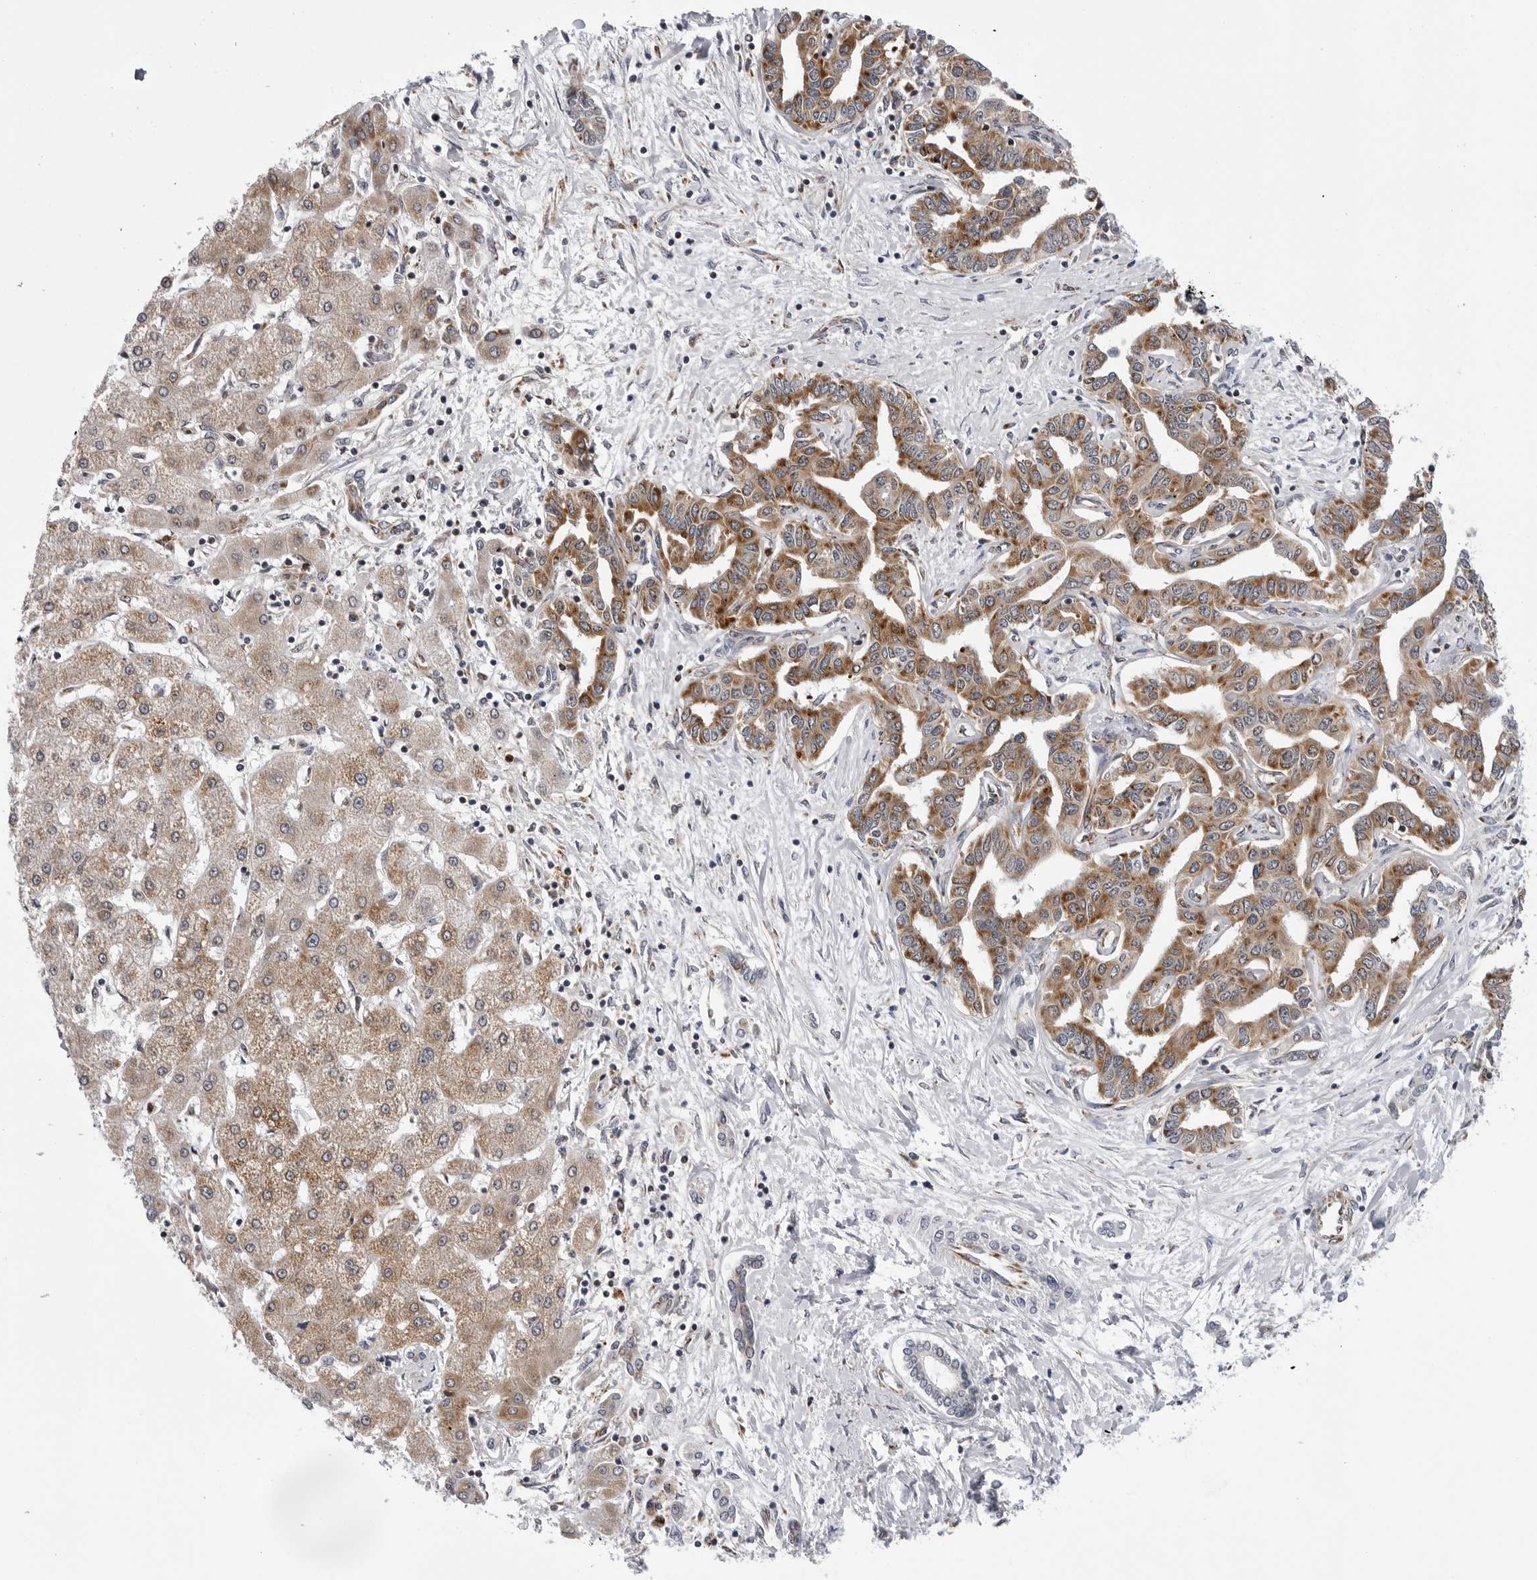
{"staining": {"intensity": "moderate", "quantity": ">75%", "location": "cytoplasmic/membranous"}, "tissue": "liver cancer", "cell_type": "Tumor cells", "image_type": "cancer", "snomed": [{"axis": "morphology", "description": "Cholangiocarcinoma"}, {"axis": "topography", "description": "Liver"}], "caption": "This micrograph shows IHC staining of human liver cancer (cholangiocarcinoma), with medium moderate cytoplasmic/membranous staining in about >75% of tumor cells.", "gene": "CDK20", "patient": {"sex": "male", "age": 59}}